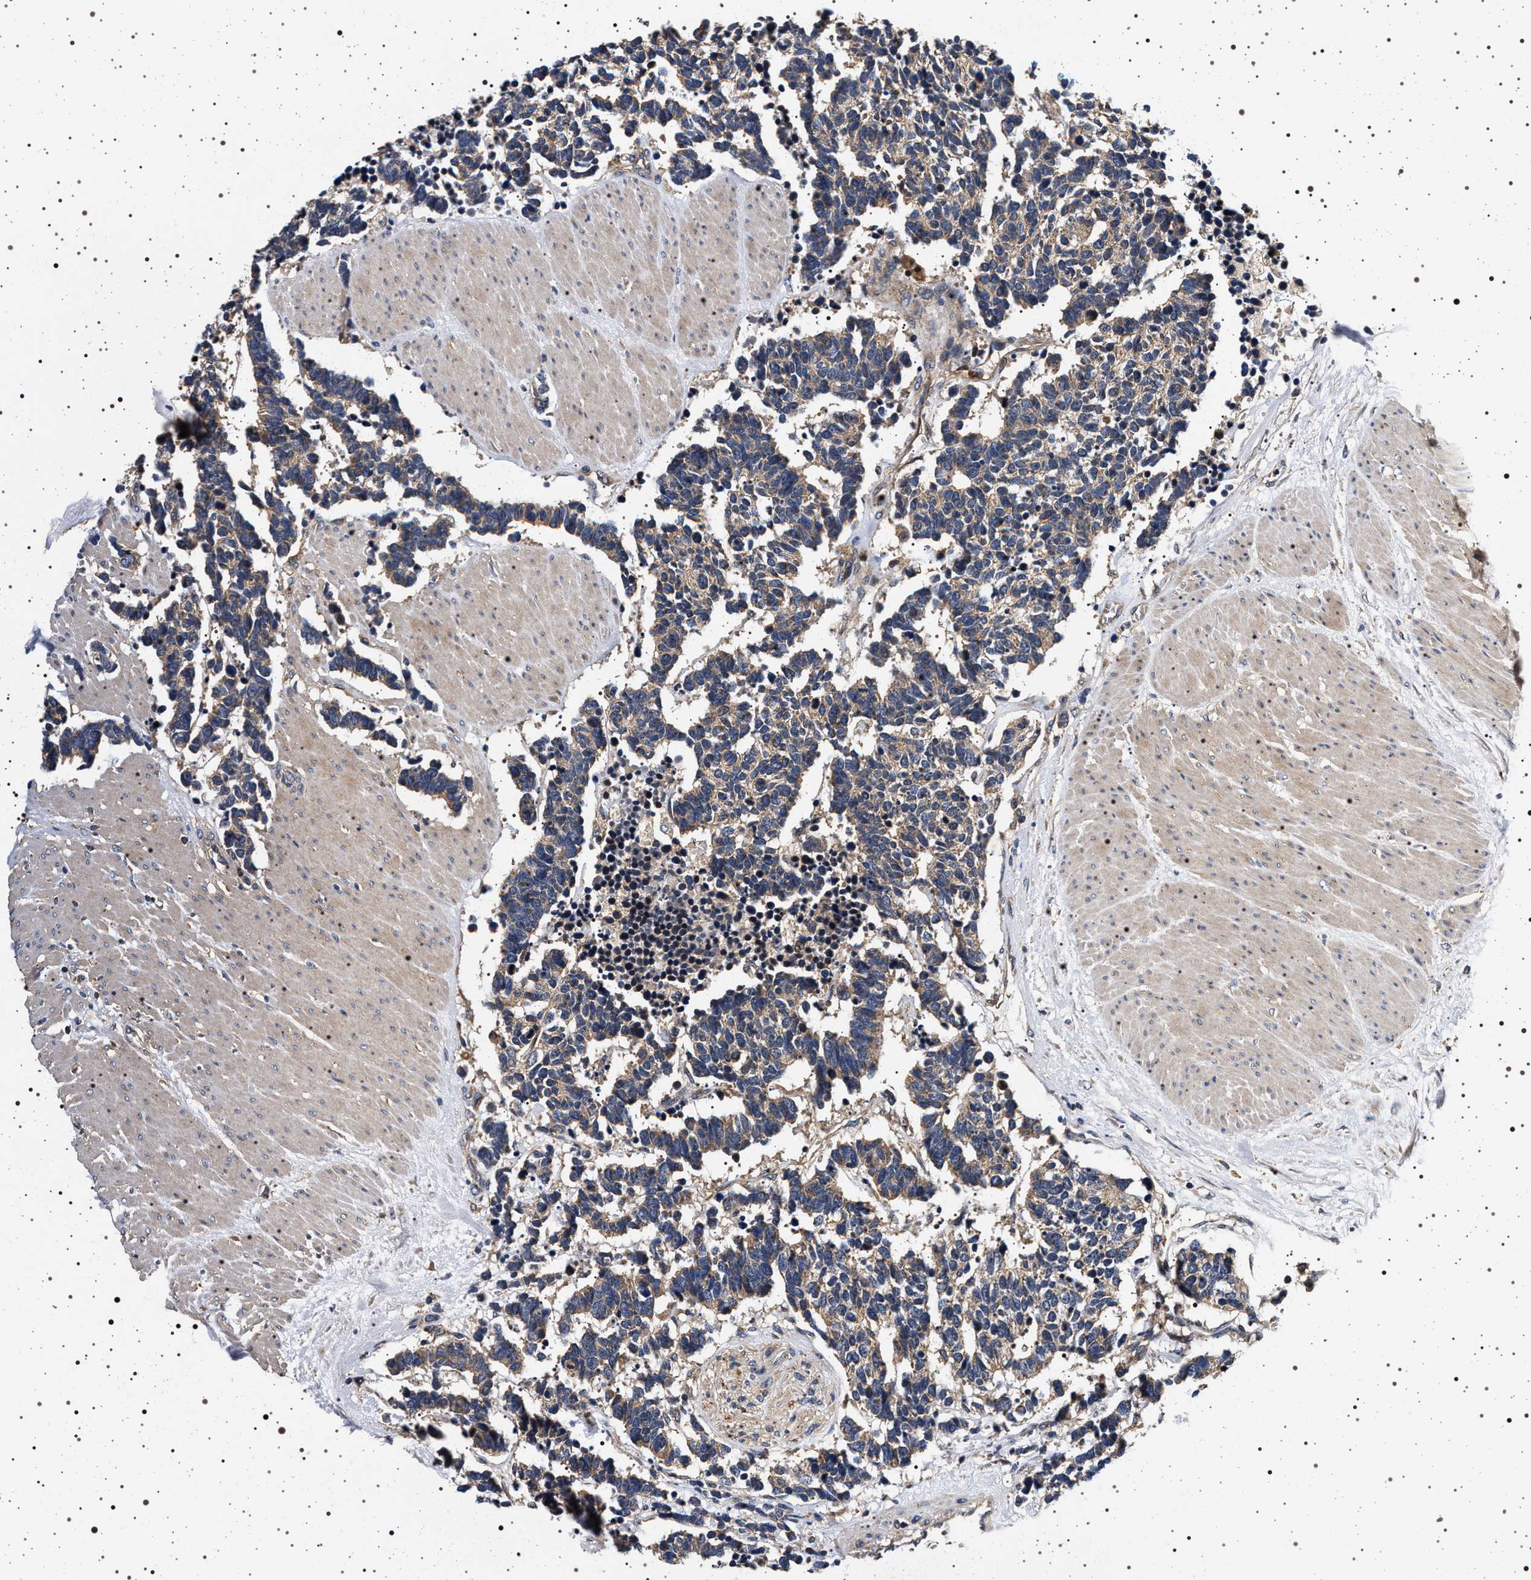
{"staining": {"intensity": "weak", "quantity": ">75%", "location": "cytoplasmic/membranous"}, "tissue": "carcinoid", "cell_type": "Tumor cells", "image_type": "cancer", "snomed": [{"axis": "morphology", "description": "Carcinoma, NOS"}, {"axis": "morphology", "description": "Carcinoid, malignant, NOS"}, {"axis": "topography", "description": "Urinary bladder"}], "caption": "Weak cytoplasmic/membranous expression is seen in approximately >75% of tumor cells in carcinoid (malignant).", "gene": "DCBLD2", "patient": {"sex": "male", "age": 57}}